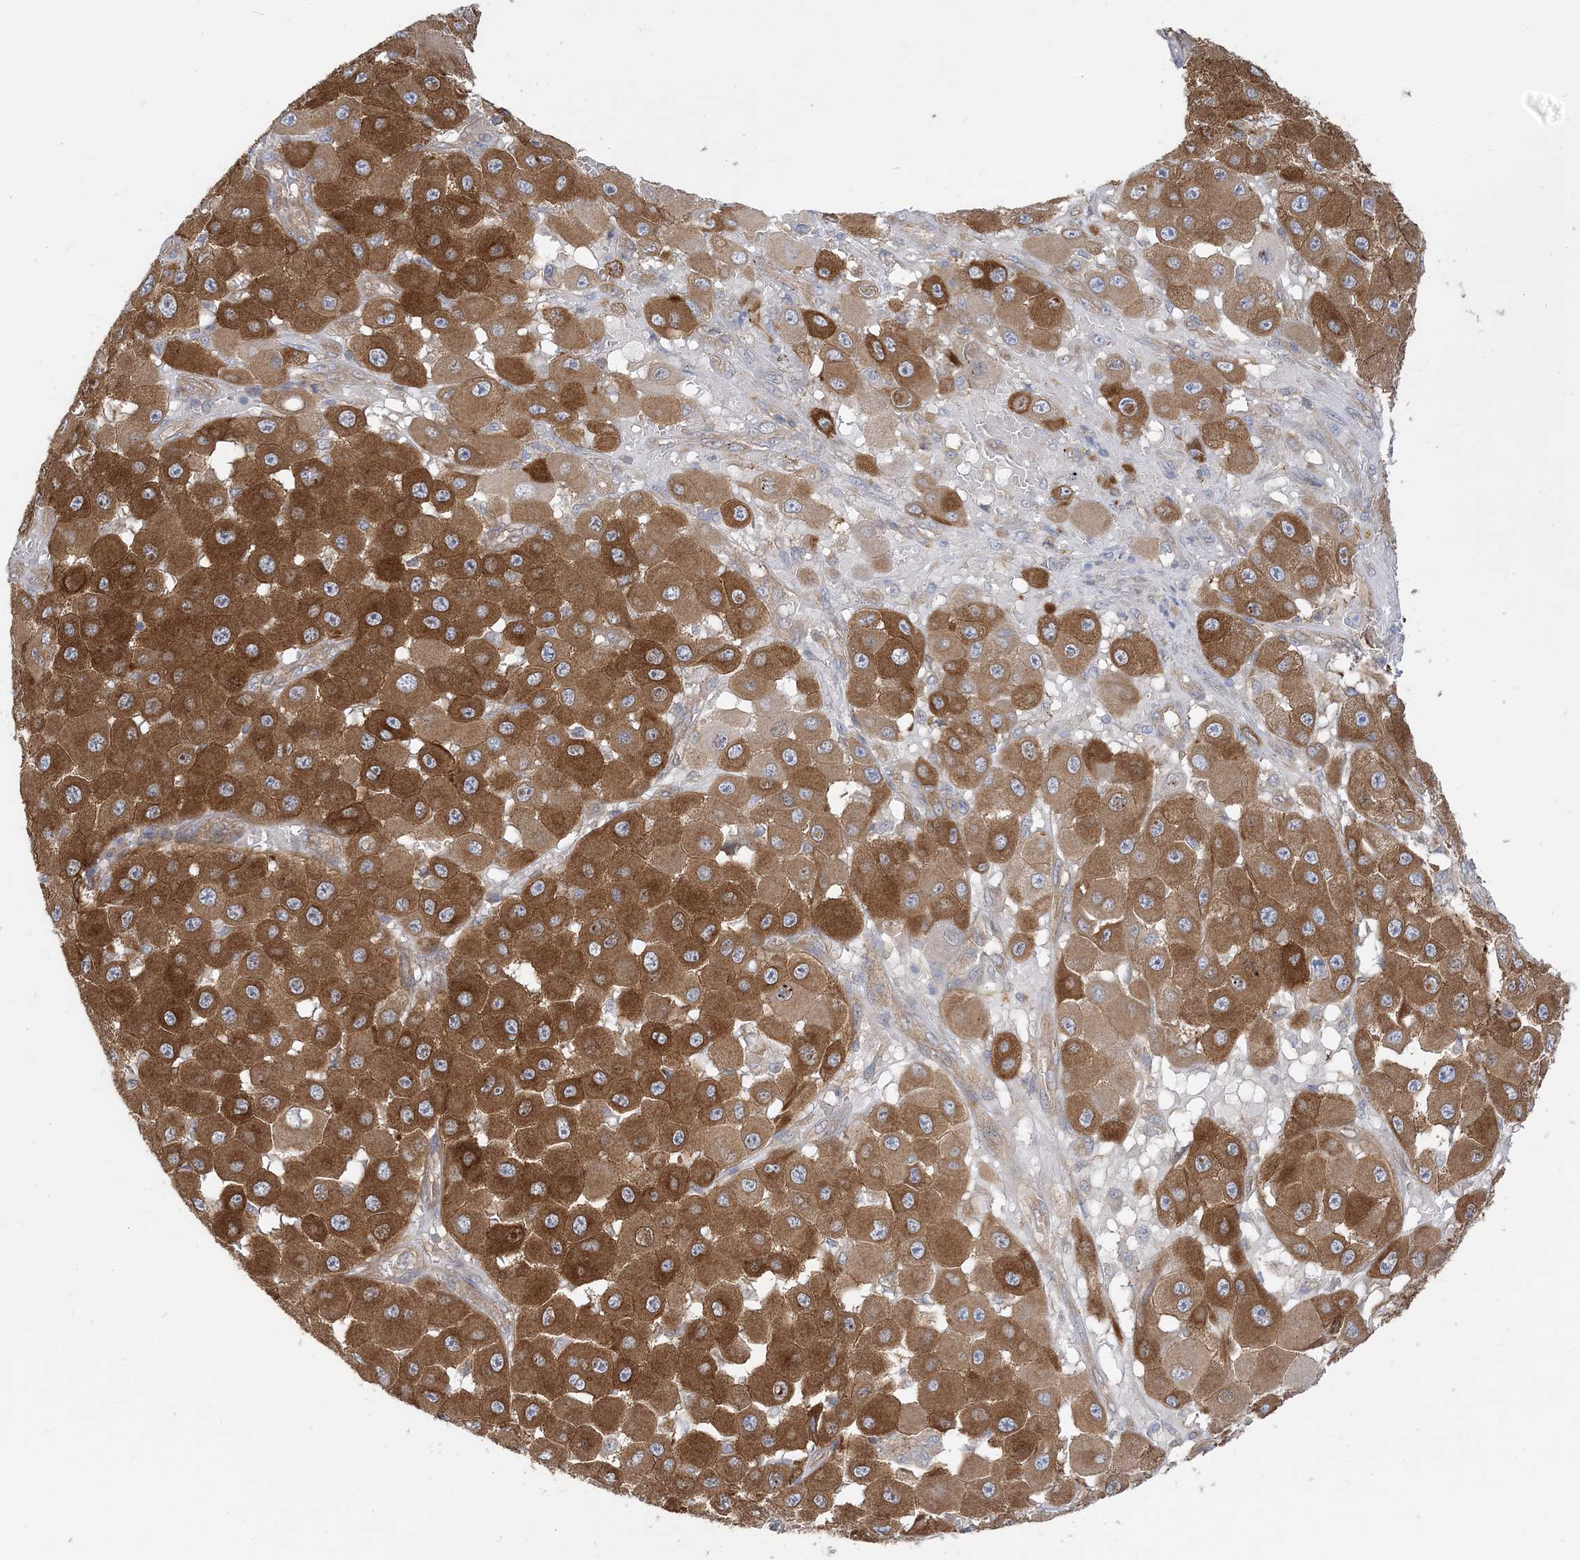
{"staining": {"intensity": "strong", "quantity": ">75%", "location": "cytoplasmic/membranous"}, "tissue": "melanoma", "cell_type": "Tumor cells", "image_type": "cancer", "snomed": [{"axis": "morphology", "description": "Malignant melanoma, NOS"}, {"axis": "topography", "description": "Skin"}], "caption": "Human malignant melanoma stained for a protein (brown) displays strong cytoplasmic/membranous positive positivity in about >75% of tumor cells.", "gene": "STAM", "patient": {"sex": "female", "age": 81}}